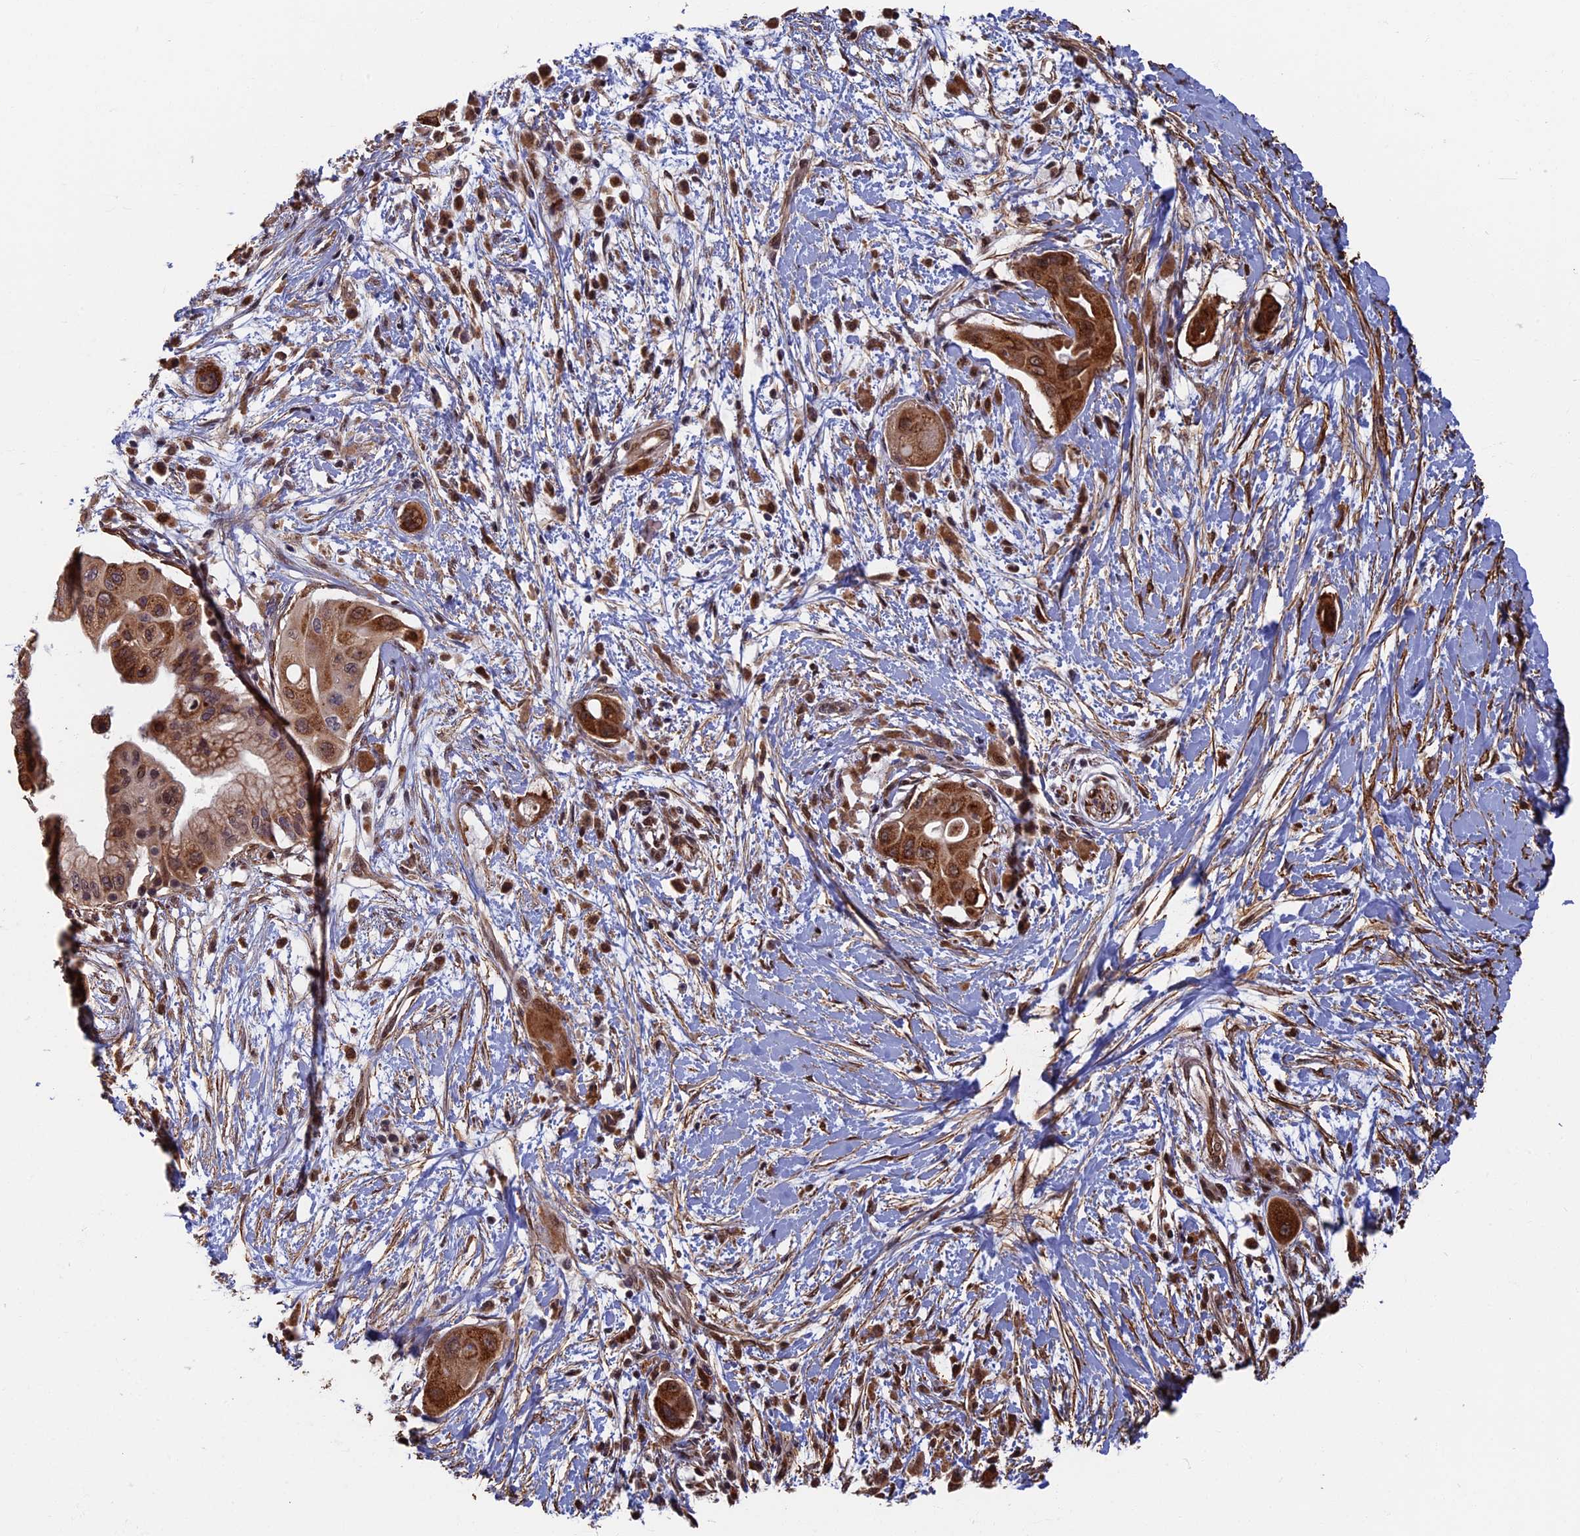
{"staining": {"intensity": "moderate", "quantity": ">75%", "location": "cytoplasmic/membranous"}, "tissue": "pancreatic cancer", "cell_type": "Tumor cells", "image_type": "cancer", "snomed": [{"axis": "morphology", "description": "Adenocarcinoma, NOS"}, {"axis": "topography", "description": "Pancreas"}], "caption": "The photomicrograph demonstrates staining of pancreatic cancer (adenocarcinoma), revealing moderate cytoplasmic/membranous protein staining (brown color) within tumor cells.", "gene": "CTDP1", "patient": {"sex": "male", "age": 68}}